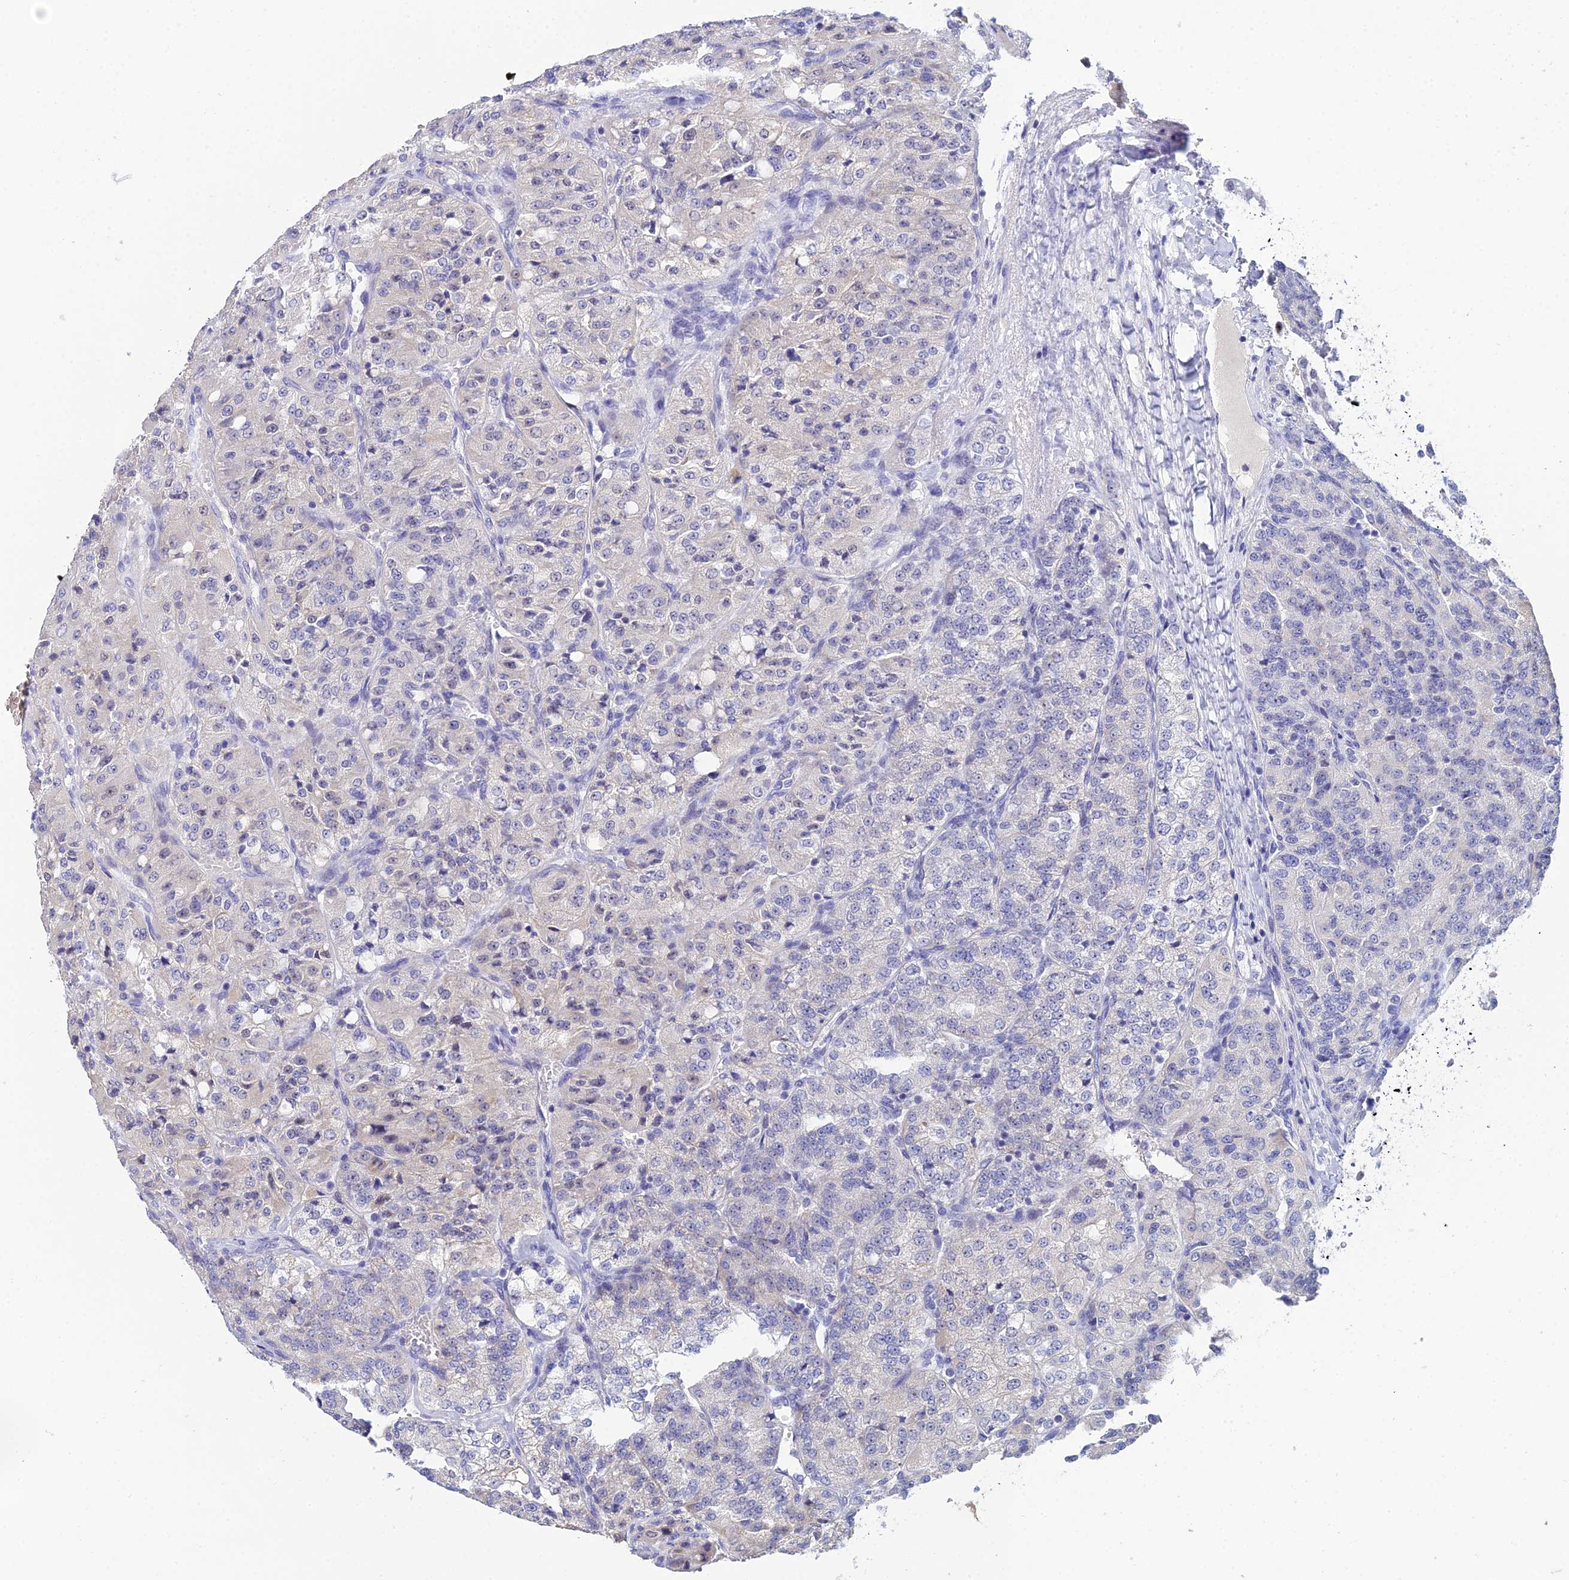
{"staining": {"intensity": "negative", "quantity": "none", "location": "none"}, "tissue": "renal cancer", "cell_type": "Tumor cells", "image_type": "cancer", "snomed": [{"axis": "morphology", "description": "Adenocarcinoma, NOS"}, {"axis": "topography", "description": "Kidney"}], "caption": "Renal cancer was stained to show a protein in brown. There is no significant positivity in tumor cells.", "gene": "PLPP4", "patient": {"sex": "female", "age": 63}}